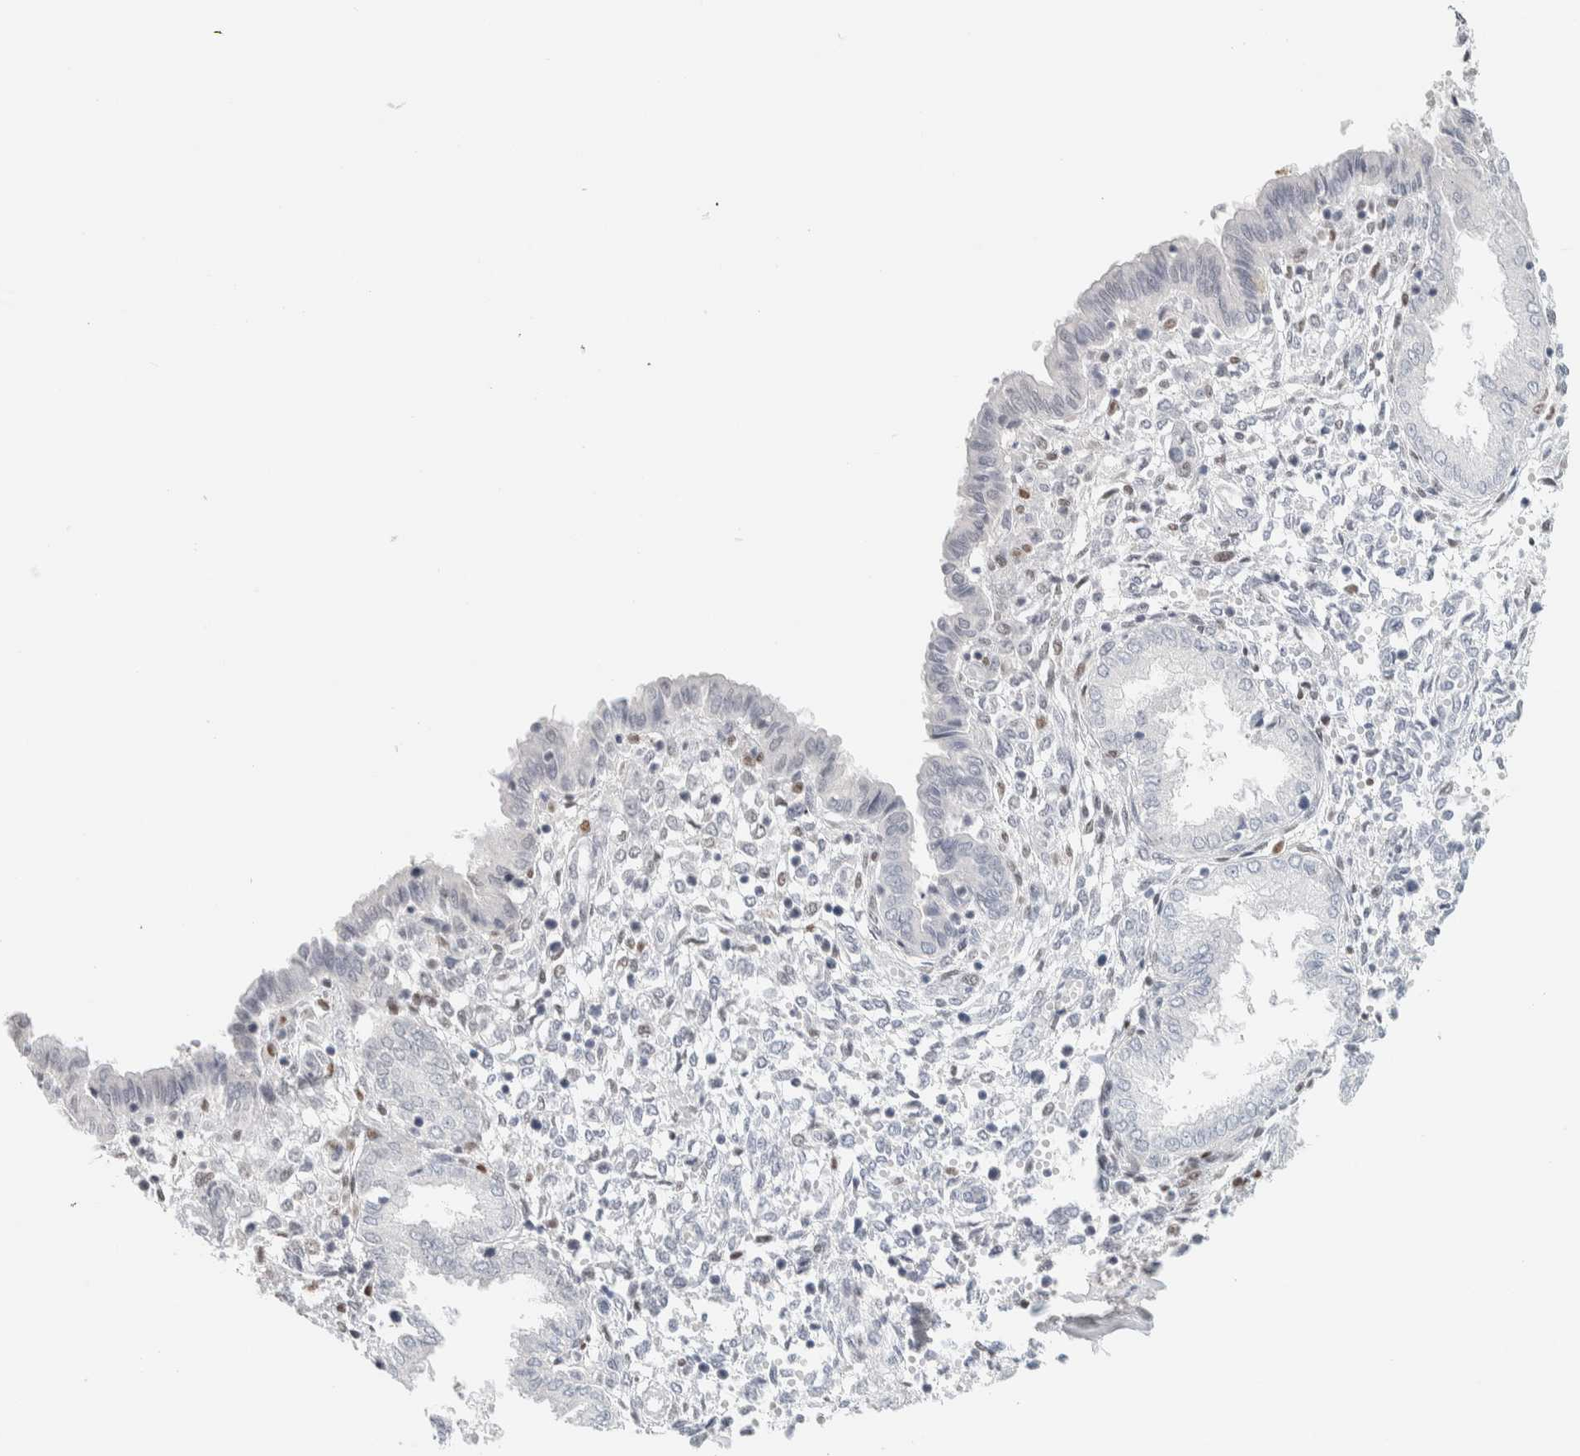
{"staining": {"intensity": "negative", "quantity": "none", "location": "none"}, "tissue": "endometrium", "cell_type": "Cells in endometrial stroma", "image_type": "normal", "snomed": [{"axis": "morphology", "description": "Normal tissue, NOS"}, {"axis": "topography", "description": "Endometrium"}], "caption": "This histopathology image is of benign endometrium stained with immunohistochemistry to label a protein in brown with the nuclei are counter-stained blue. There is no expression in cells in endometrial stroma.", "gene": "CDH17", "patient": {"sex": "female", "age": 33}}